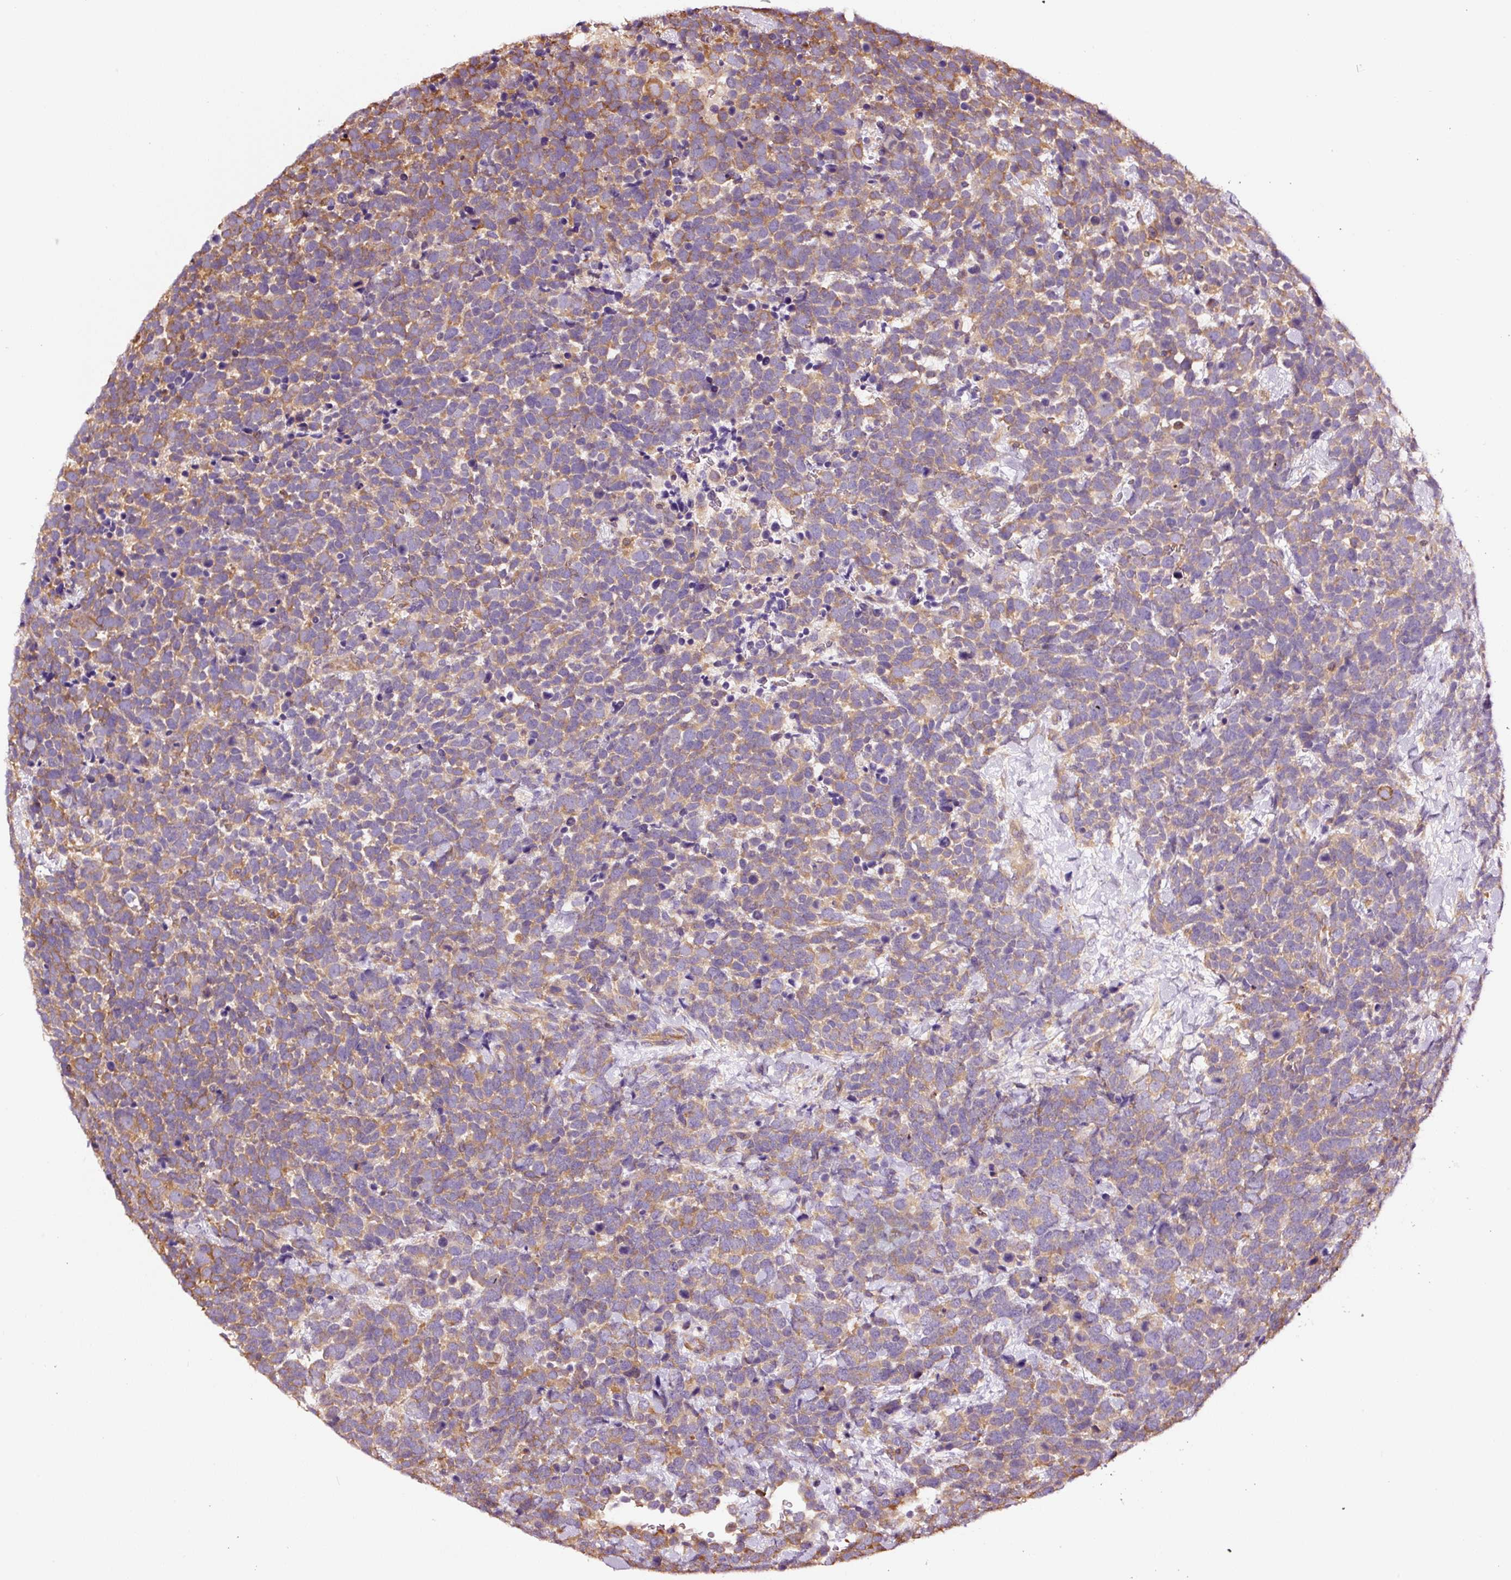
{"staining": {"intensity": "moderate", "quantity": ">75%", "location": "cytoplasmic/membranous"}, "tissue": "urothelial cancer", "cell_type": "Tumor cells", "image_type": "cancer", "snomed": [{"axis": "morphology", "description": "Urothelial carcinoma, High grade"}, {"axis": "topography", "description": "Urinary bladder"}], "caption": "Immunohistochemistry (IHC) staining of urothelial cancer, which displays medium levels of moderate cytoplasmic/membranous expression in about >75% of tumor cells indicating moderate cytoplasmic/membranous protein staining. The staining was performed using DAB (3,3'-diaminobenzidine) (brown) for protein detection and nuclei were counterstained in hematoxylin (blue).", "gene": "METAP1", "patient": {"sex": "female", "age": 82}}